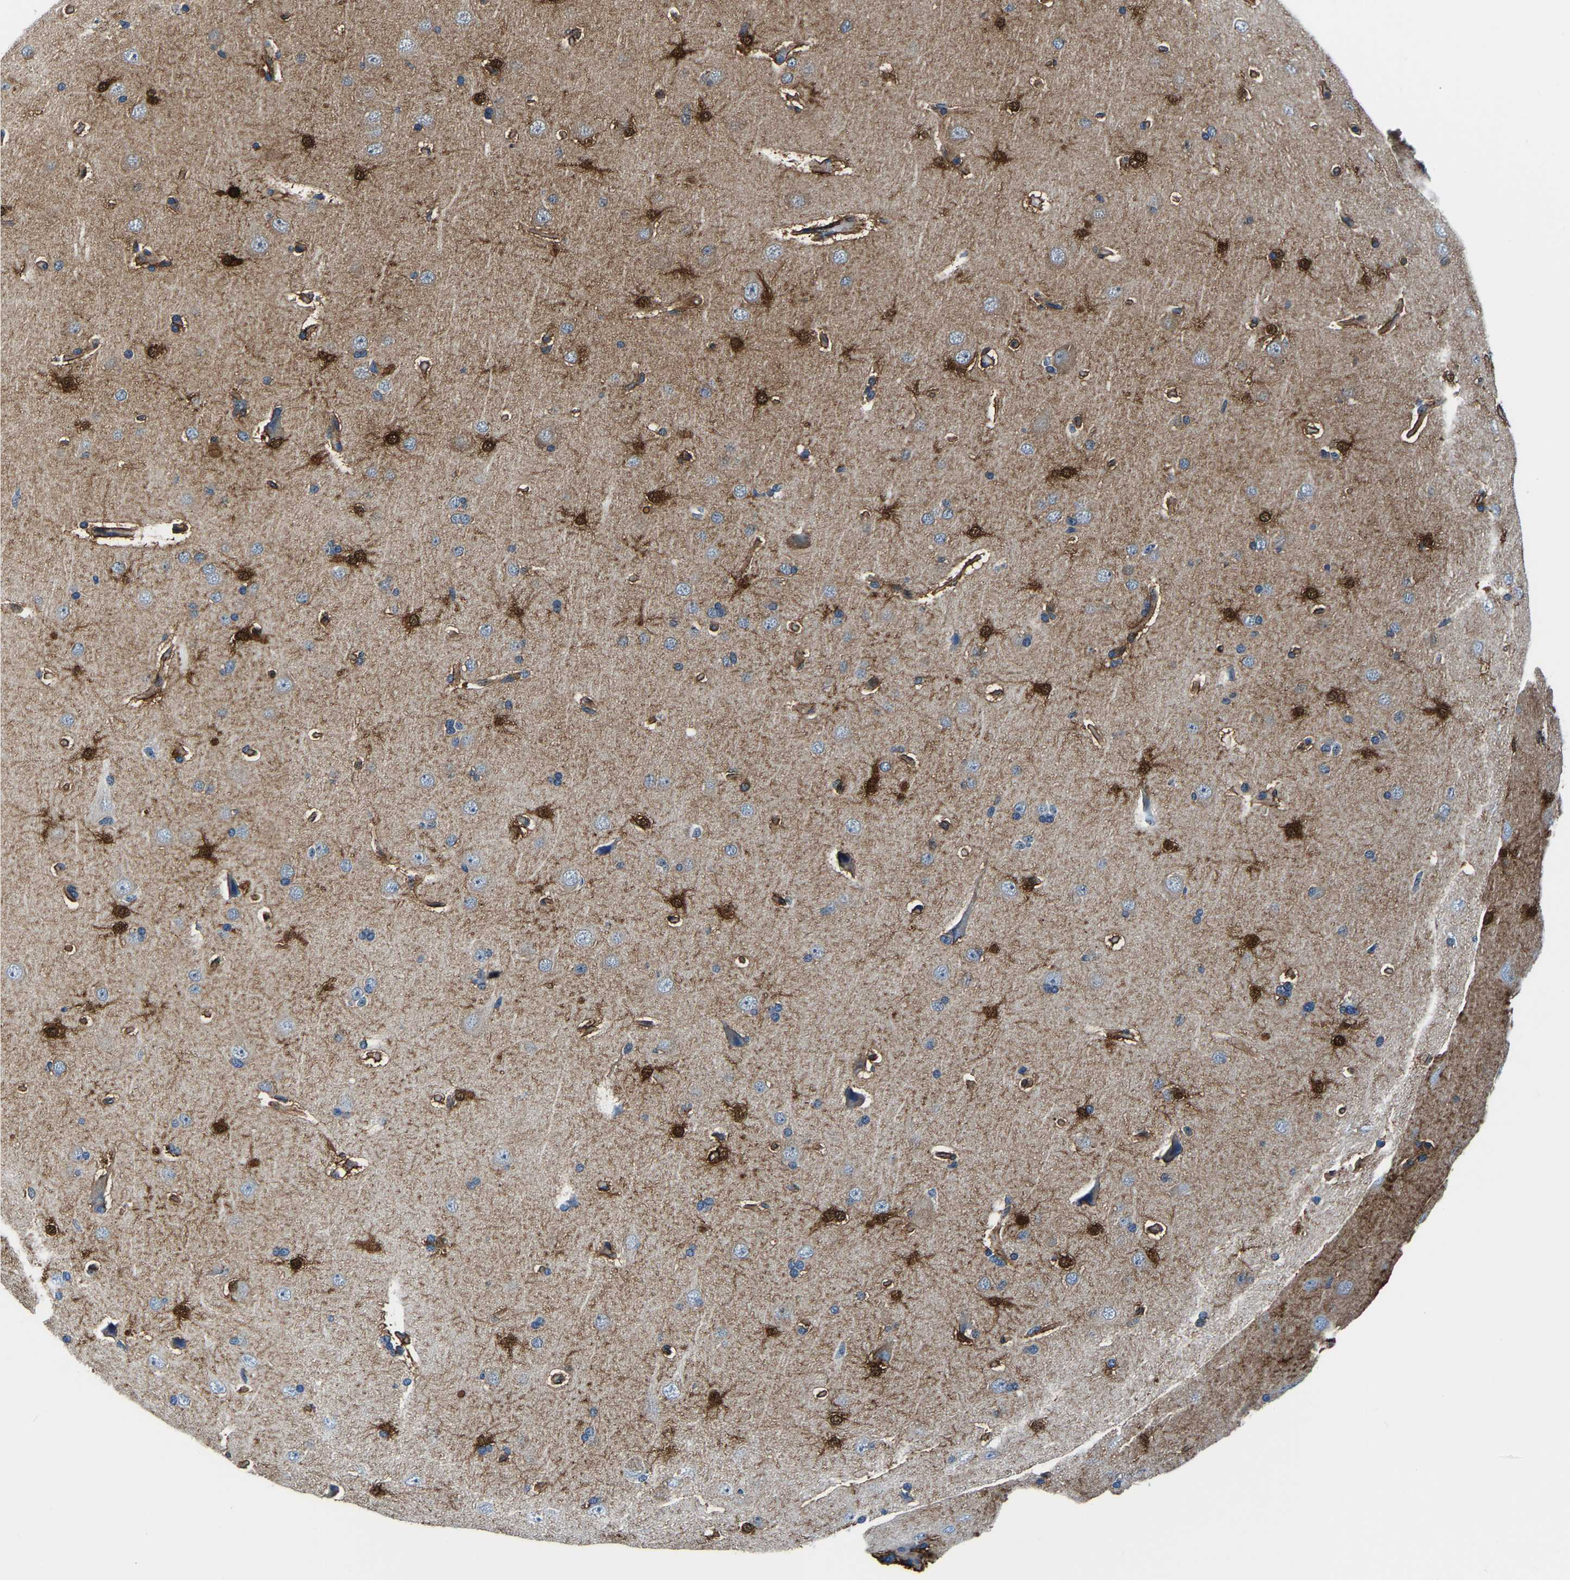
{"staining": {"intensity": "moderate", "quantity": ">75%", "location": "cytoplasmic/membranous"}, "tissue": "cerebral cortex", "cell_type": "Endothelial cells", "image_type": "normal", "snomed": [{"axis": "morphology", "description": "Normal tissue, NOS"}, {"axis": "topography", "description": "Cerebral cortex"}], "caption": "This image displays benign cerebral cortex stained with immunohistochemistry (IHC) to label a protein in brown. The cytoplasmic/membranous of endothelial cells show moderate positivity for the protein. Nuclei are counter-stained blue.", "gene": "S100A13", "patient": {"sex": "male", "age": 62}}